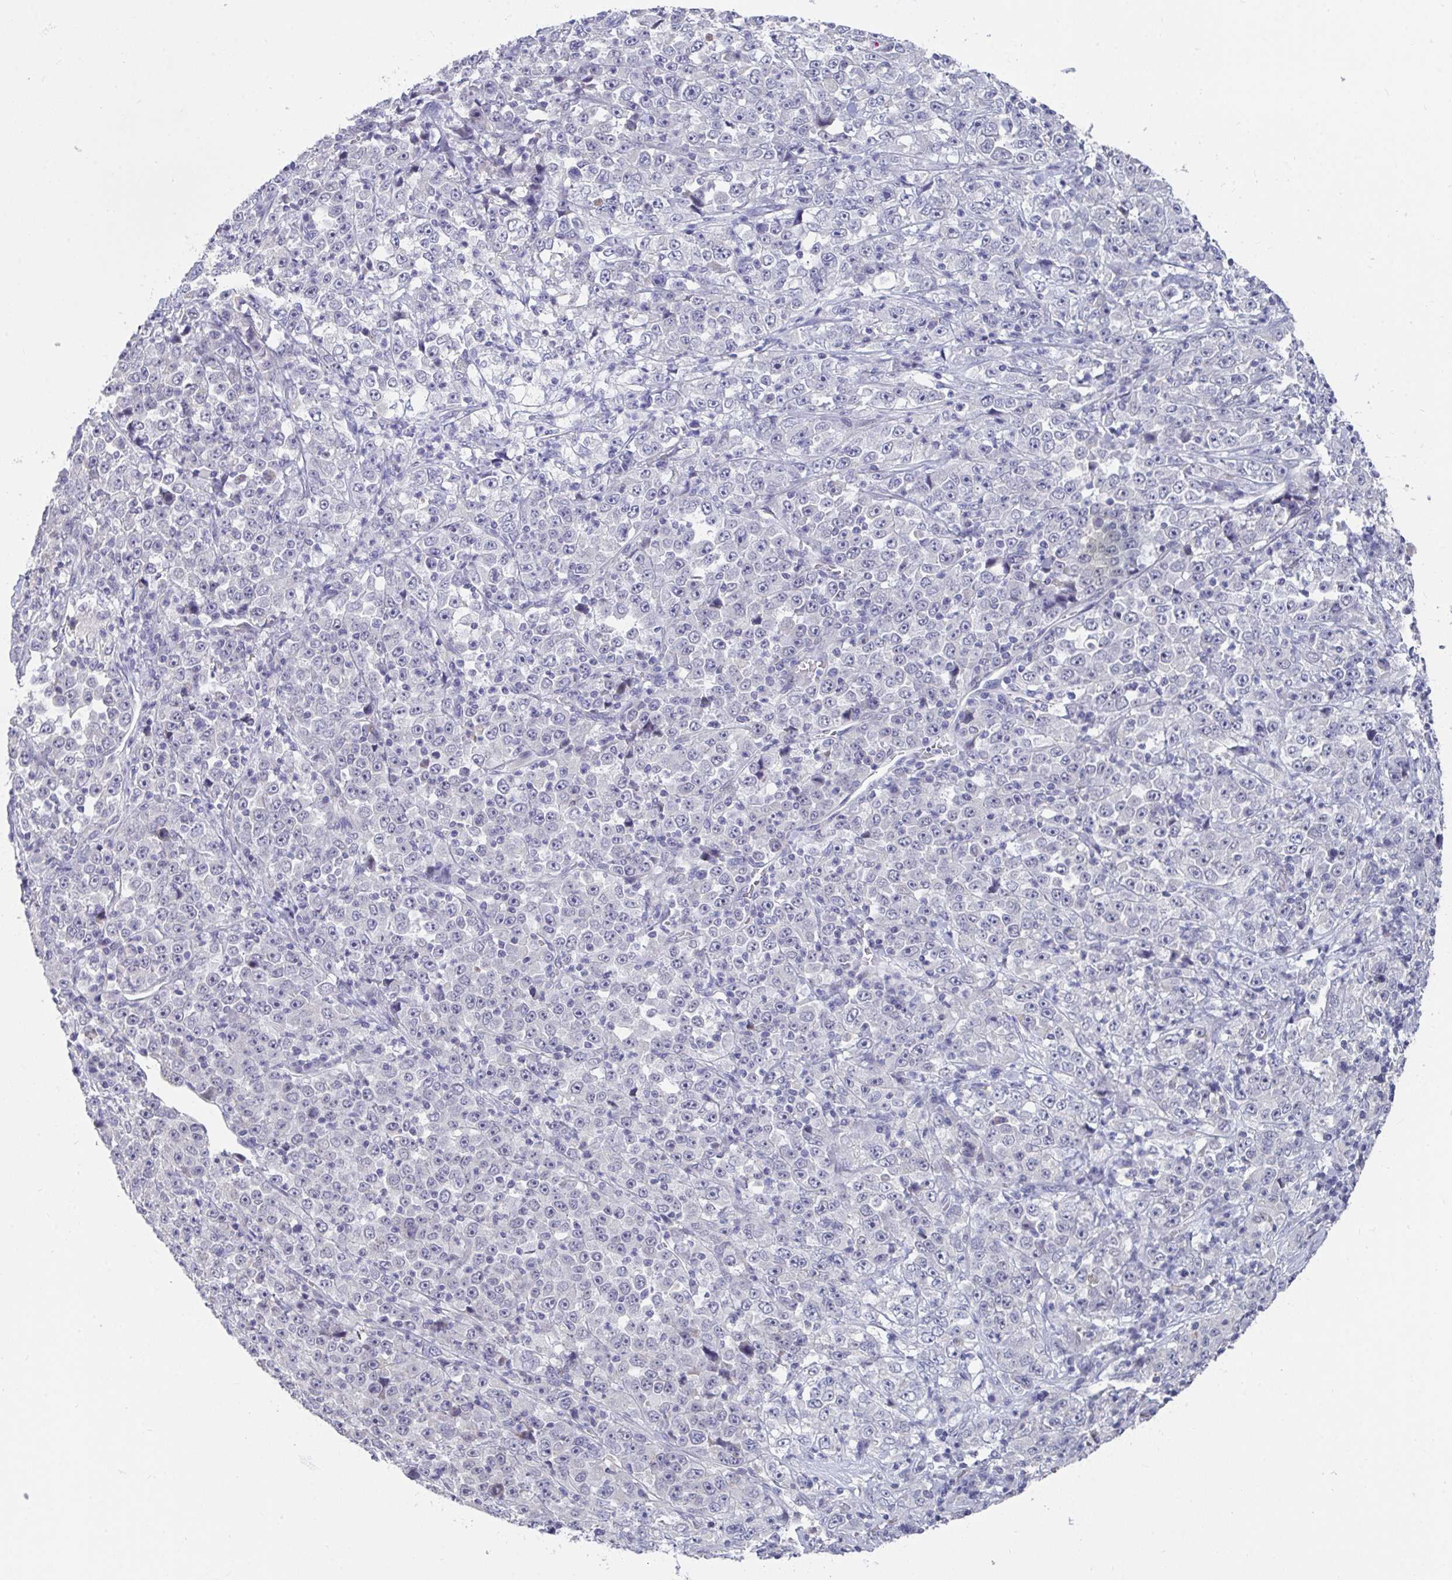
{"staining": {"intensity": "negative", "quantity": "none", "location": "none"}, "tissue": "stomach cancer", "cell_type": "Tumor cells", "image_type": "cancer", "snomed": [{"axis": "morphology", "description": "Normal tissue, NOS"}, {"axis": "morphology", "description": "Adenocarcinoma, NOS"}, {"axis": "topography", "description": "Stomach, upper"}, {"axis": "topography", "description": "Stomach"}], "caption": "DAB (3,3'-diaminobenzidine) immunohistochemical staining of human stomach cancer (adenocarcinoma) reveals no significant staining in tumor cells. (Brightfield microscopy of DAB IHC at high magnification).", "gene": "FAM156B", "patient": {"sex": "male", "age": 59}}